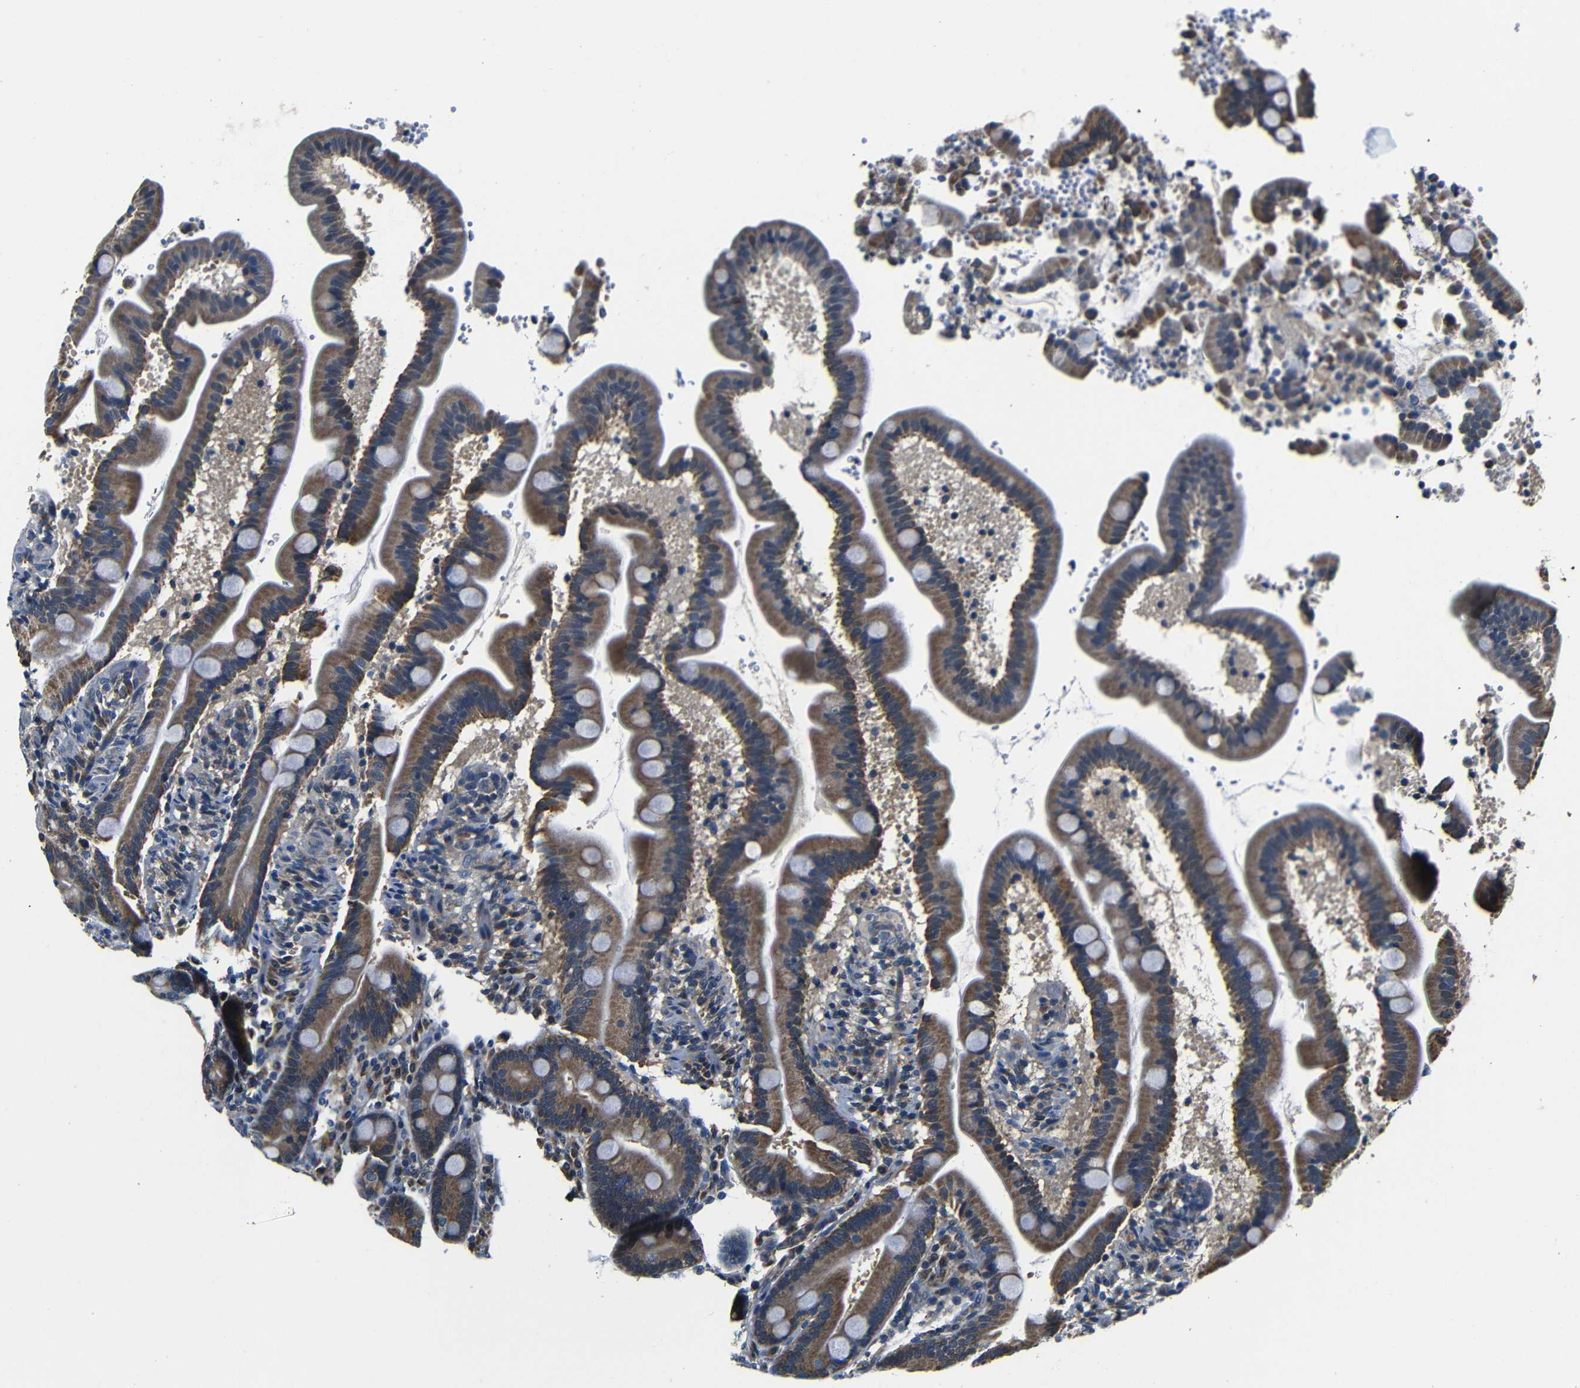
{"staining": {"intensity": "moderate", "quantity": ">75%", "location": "cytoplasmic/membranous"}, "tissue": "duodenum", "cell_type": "Glandular cells", "image_type": "normal", "snomed": [{"axis": "morphology", "description": "Normal tissue, NOS"}, {"axis": "topography", "description": "Duodenum"}], "caption": "Immunohistochemical staining of unremarkable duodenum exhibits >75% levels of moderate cytoplasmic/membranous protein positivity in approximately >75% of glandular cells. The staining was performed using DAB (3,3'-diaminobenzidine) to visualize the protein expression in brown, while the nuclei were stained in blue with hematoxylin (Magnification: 20x).", "gene": "FKBP14", "patient": {"sex": "male", "age": 54}}